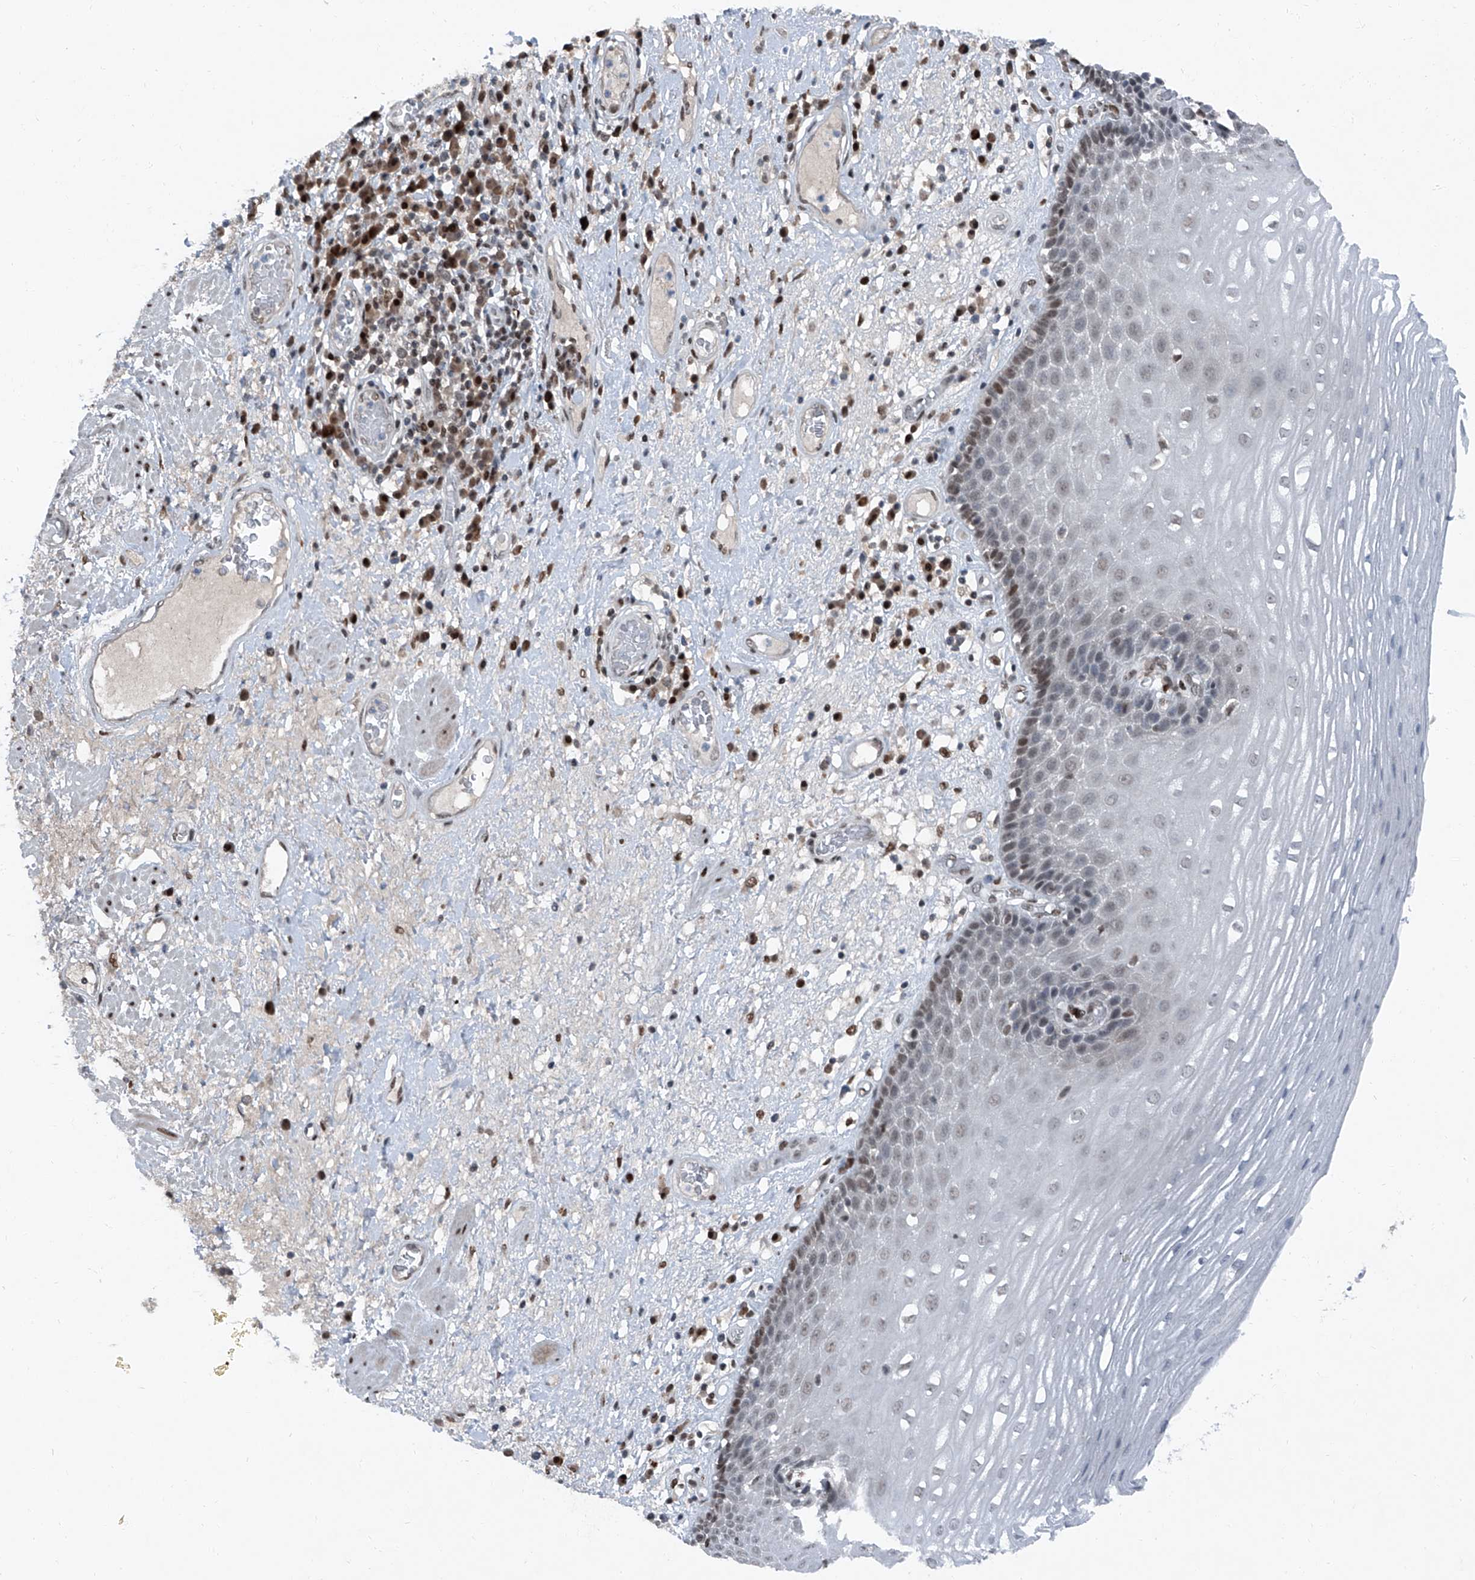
{"staining": {"intensity": "moderate", "quantity": "<25%", "location": "nuclear"}, "tissue": "esophagus", "cell_type": "Squamous epithelial cells", "image_type": "normal", "snomed": [{"axis": "morphology", "description": "Normal tissue, NOS"}, {"axis": "morphology", "description": "Adenocarcinoma, NOS"}, {"axis": "topography", "description": "Esophagus"}], "caption": "A brown stain labels moderate nuclear positivity of a protein in squamous epithelial cells of unremarkable human esophagus.", "gene": "BMI1", "patient": {"sex": "male", "age": 62}}